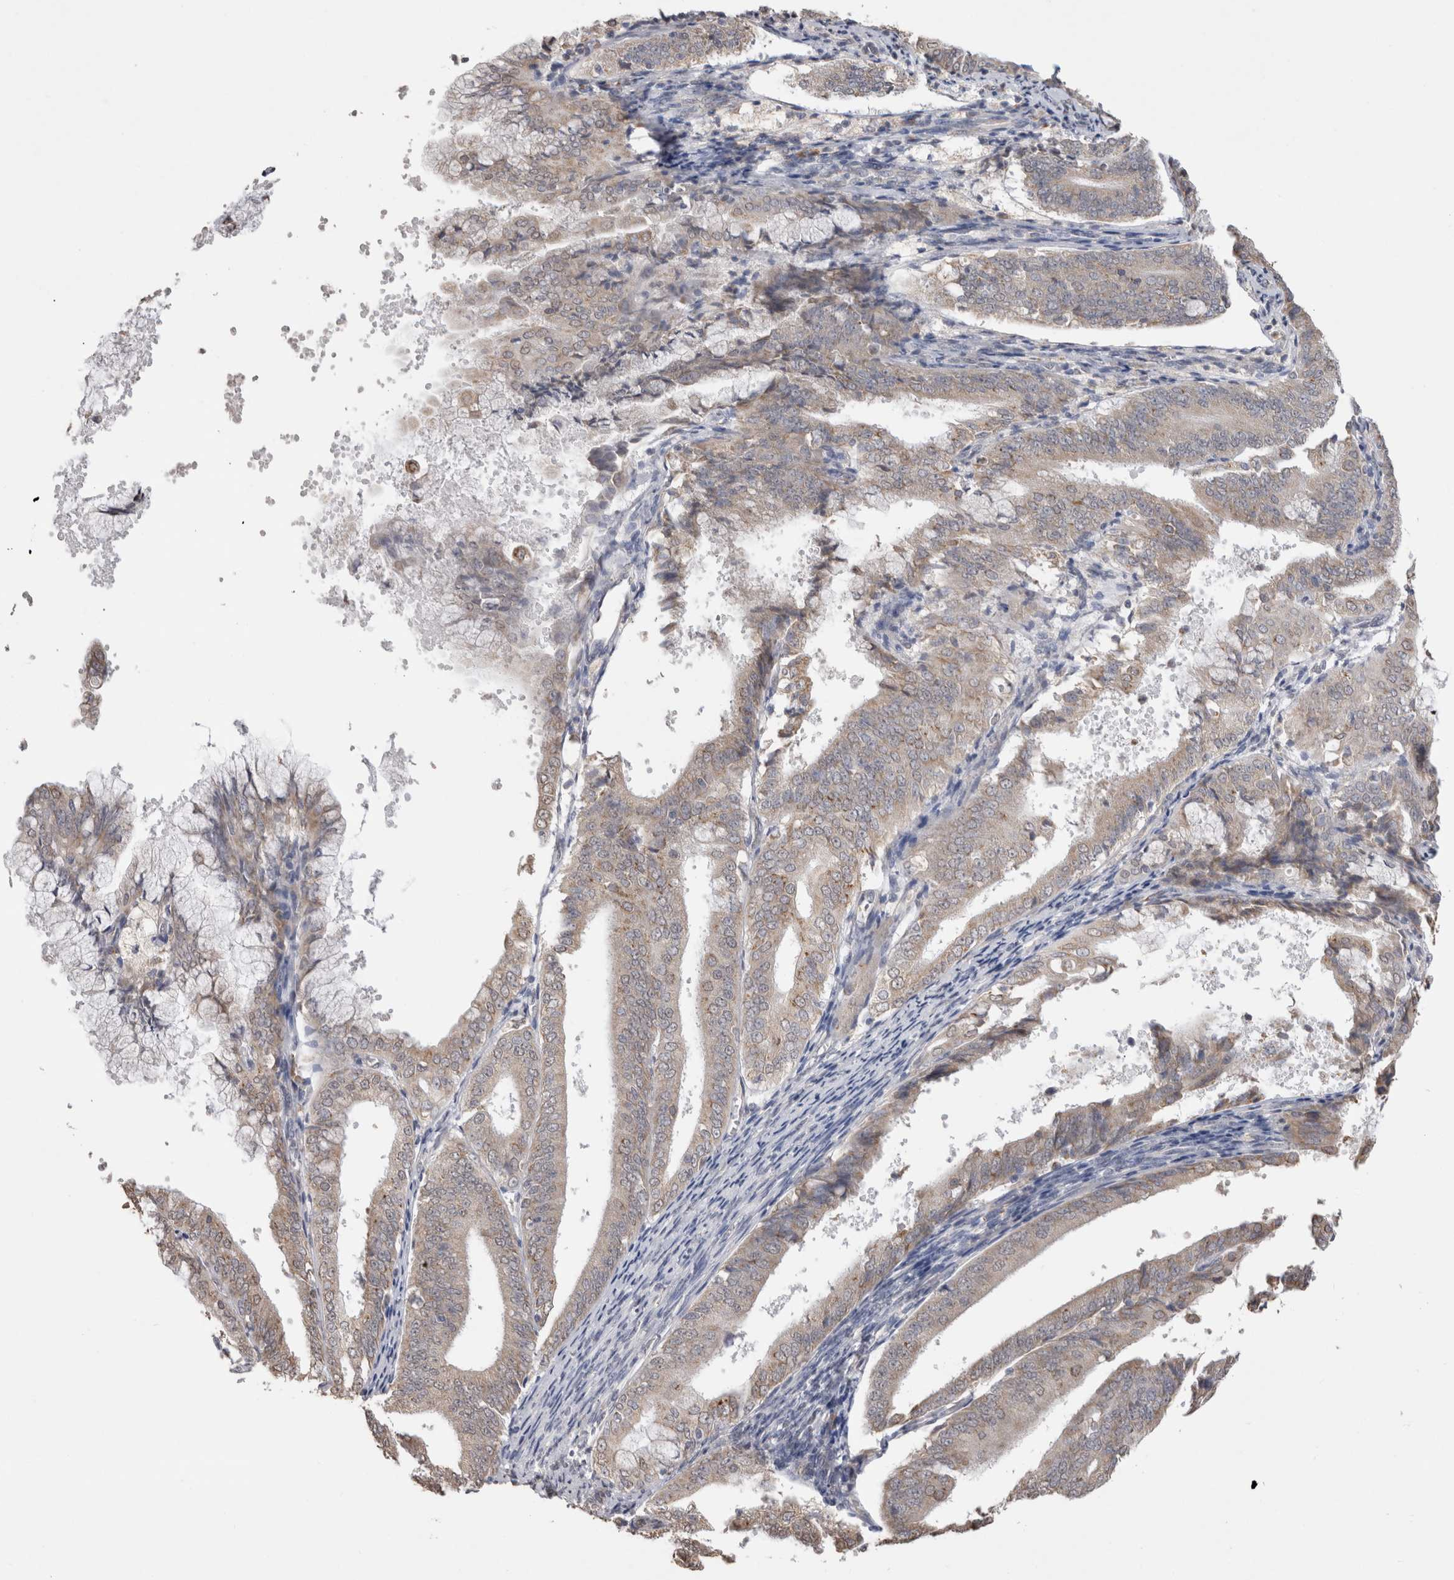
{"staining": {"intensity": "weak", "quantity": "<25%", "location": "cytoplasmic/membranous"}, "tissue": "endometrial cancer", "cell_type": "Tumor cells", "image_type": "cancer", "snomed": [{"axis": "morphology", "description": "Adenocarcinoma, NOS"}, {"axis": "topography", "description": "Endometrium"}], "caption": "This is a micrograph of immunohistochemistry staining of adenocarcinoma (endometrial), which shows no positivity in tumor cells.", "gene": "NOMO1", "patient": {"sex": "female", "age": 63}}